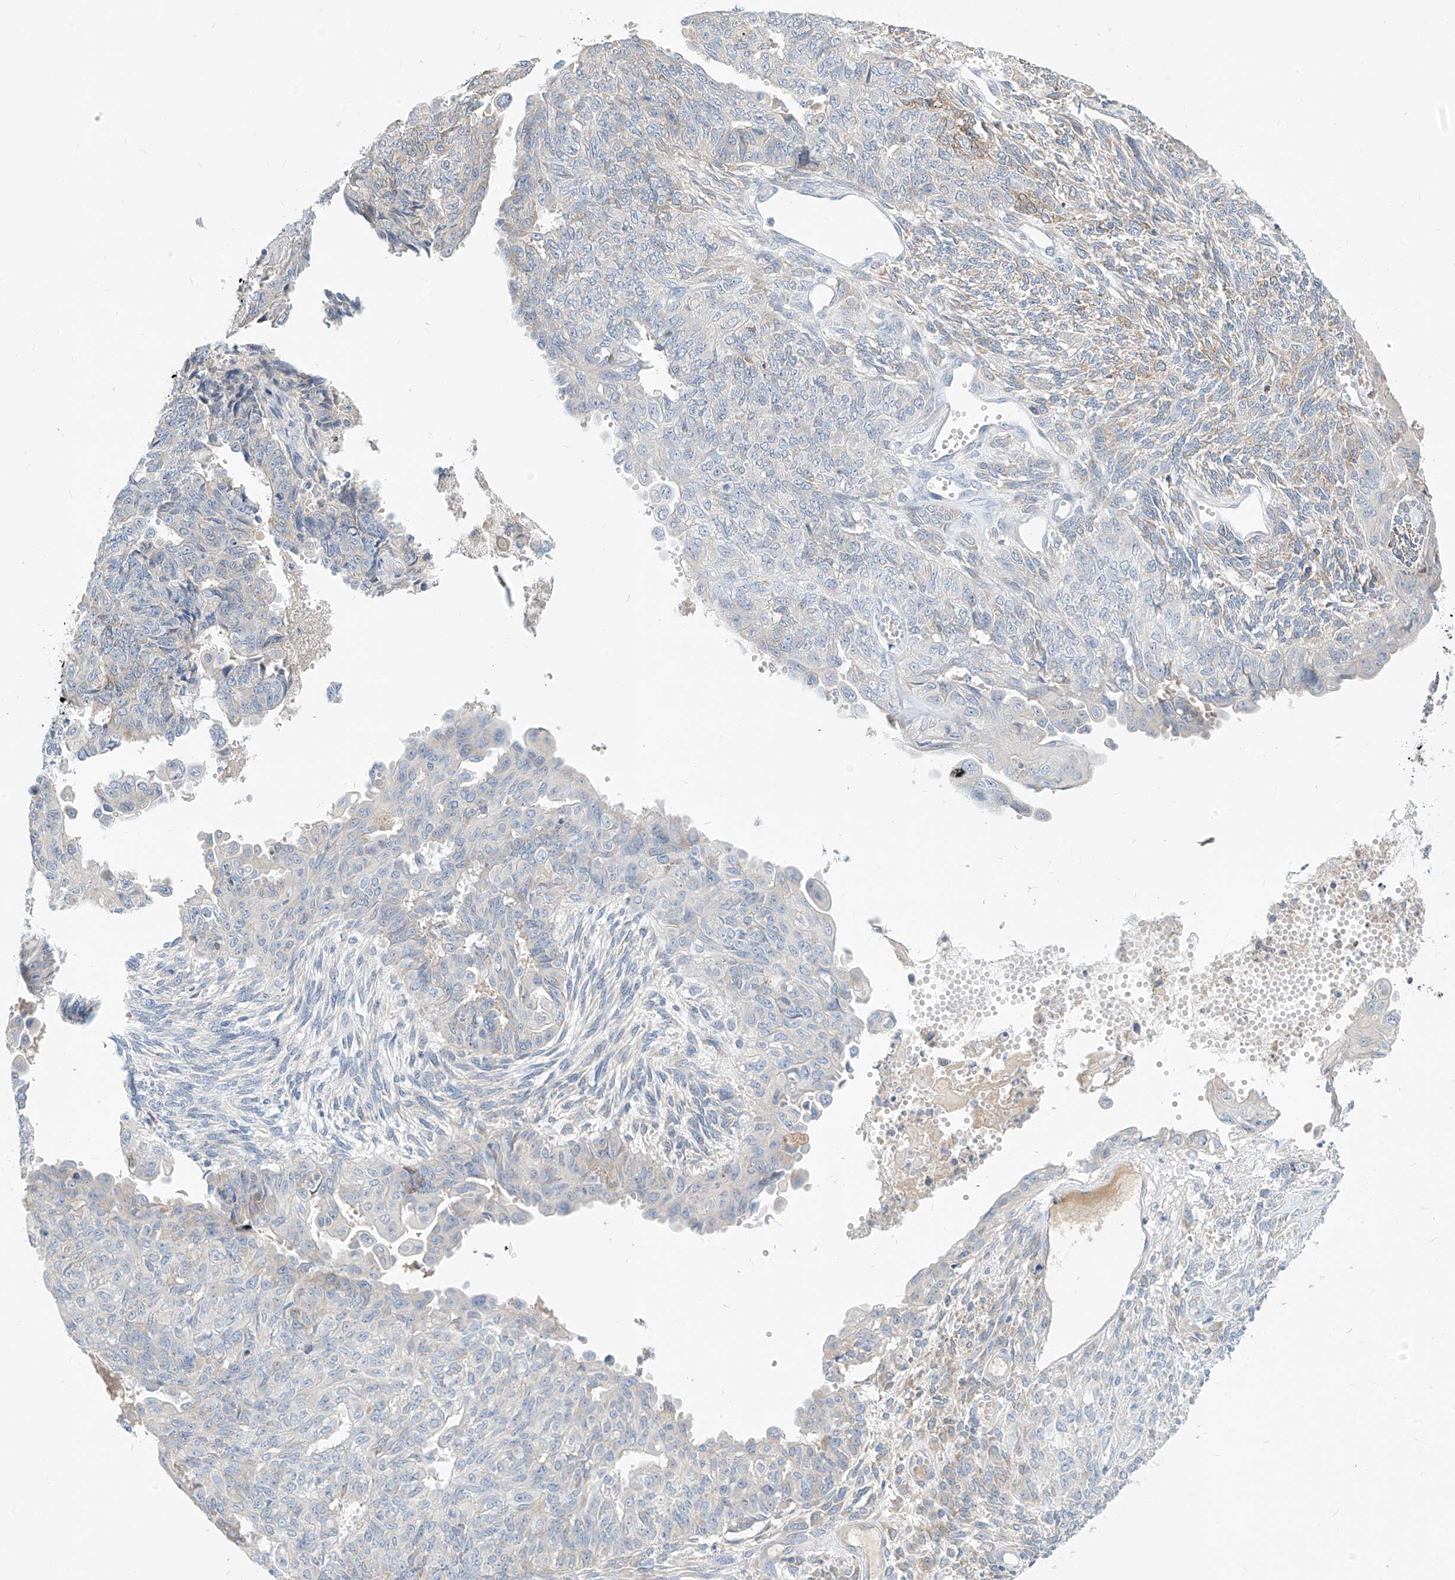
{"staining": {"intensity": "moderate", "quantity": "<25%", "location": "cytoplasmic/membranous"}, "tissue": "endometrial cancer", "cell_type": "Tumor cells", "image_type": "cancer", "snomed": [{"axis": "morphology", "description": "Adenocarcinoma, NOS"}, {"axis": "topography", "description": "Endometrium"}], "caption": "Immunohistochemical staining of human endometrial cancer displays low levels of moderate cytoplasmic/membranous positivity in about <25% of tumor cells. The staining was performed using DAB to visualize the protein expression in brown, while the nuclei were stained in blue with hematoxylin (Magnification: 20x).", "gene": "RASA2", "patient": {"sex": "female", "age": 32}}